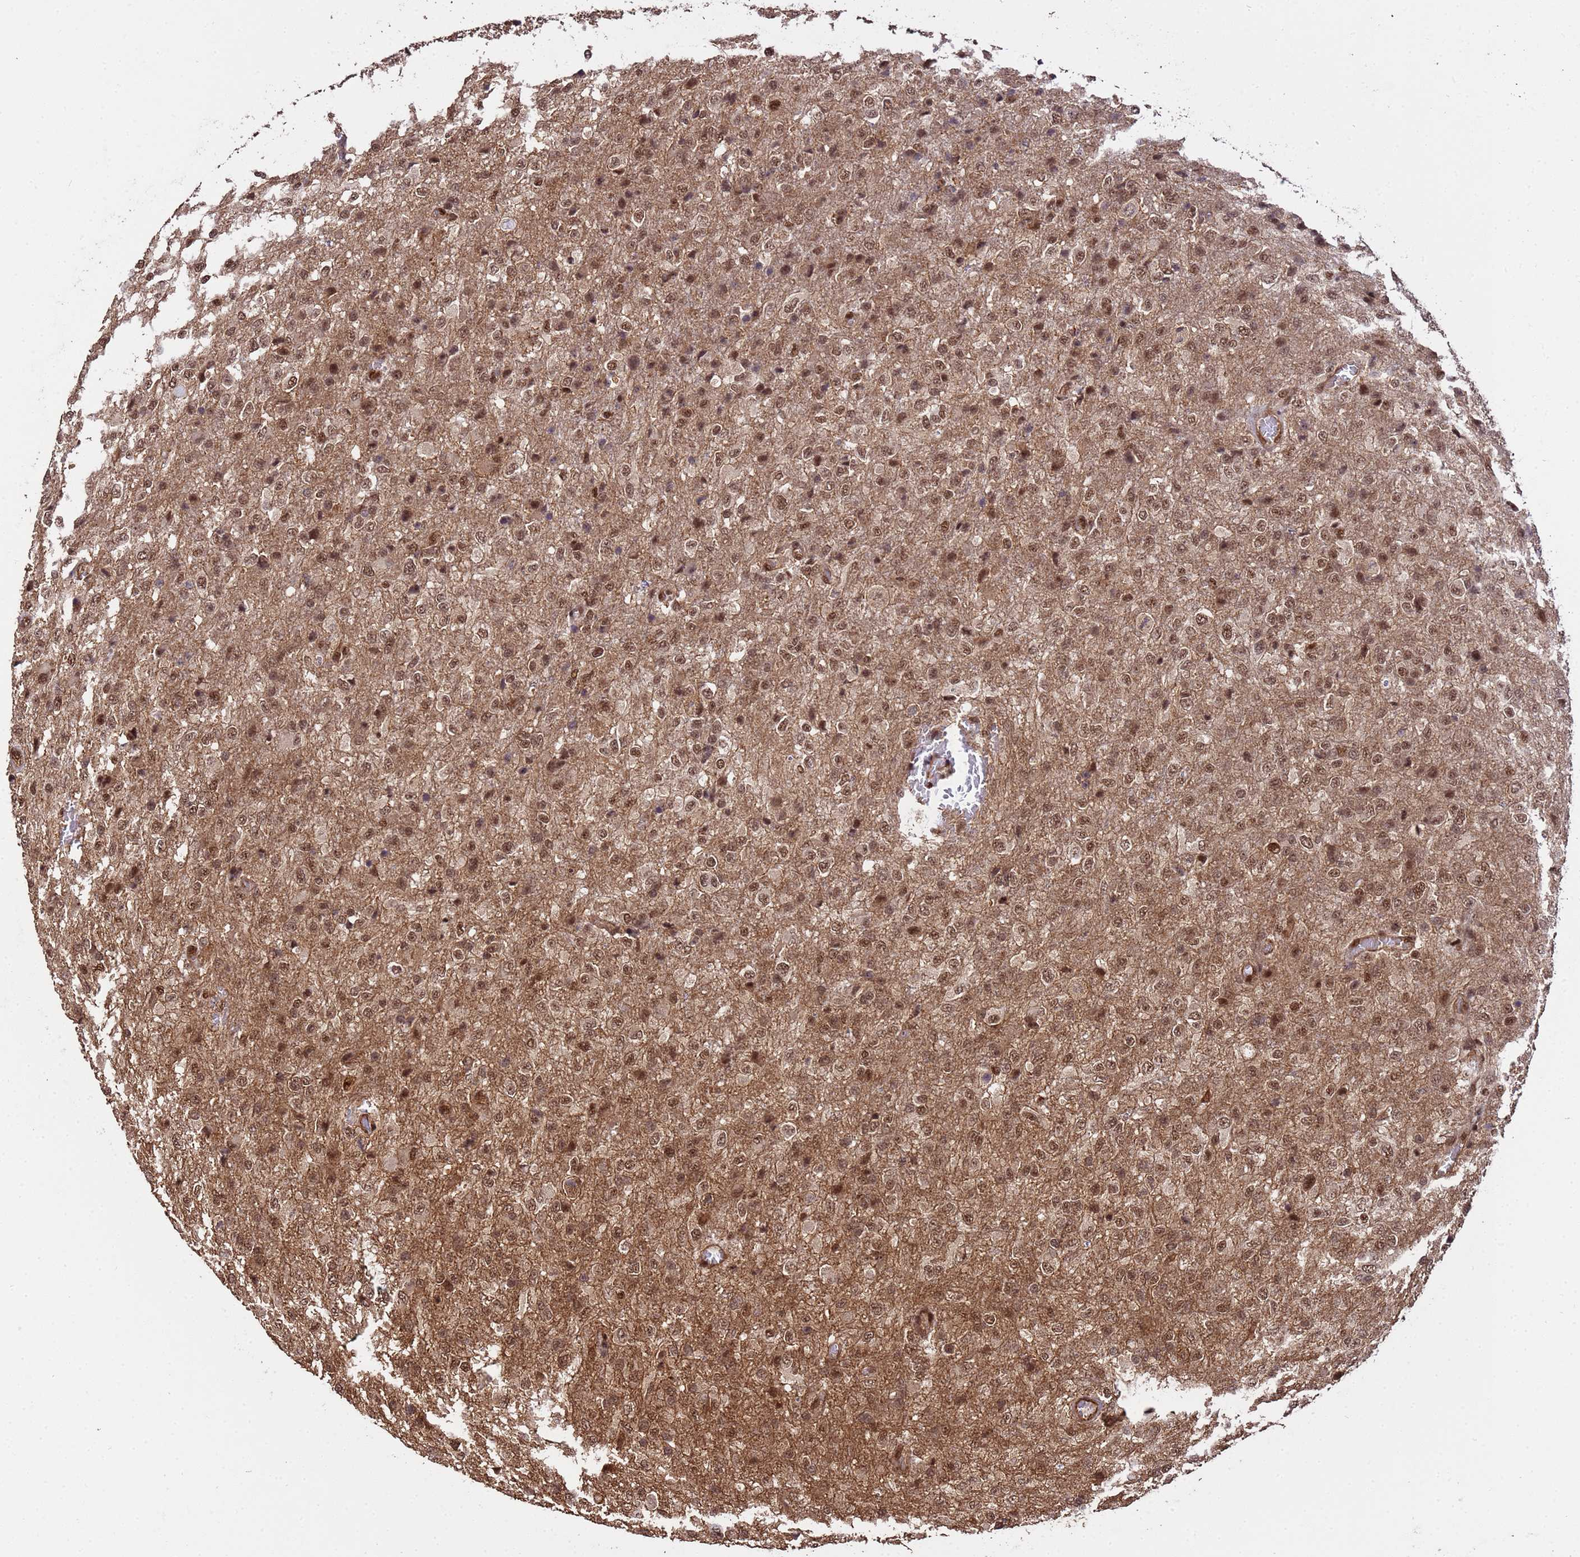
{"staining": {"intensity": "moderate", "quantity": ">75%", "location": "cytoplasmic/membranous,nuclear"}, "tissue": "glioma", "cell_type": "Tumor cells", "image_type": "cancer", "snomed": [{"axis": "morphology", "description": "Glioma, malignant, High grade"}, {"axis": "topography", "description": "Brain"}], "caption": "Moderate cytoplasmic/membranous and nuclear protein staining is identified in approximately >75% of tumor cells in malignant glioma (high-grade).", "gene": "SYF2", "patient": {"sex": "female", "age": 74}}